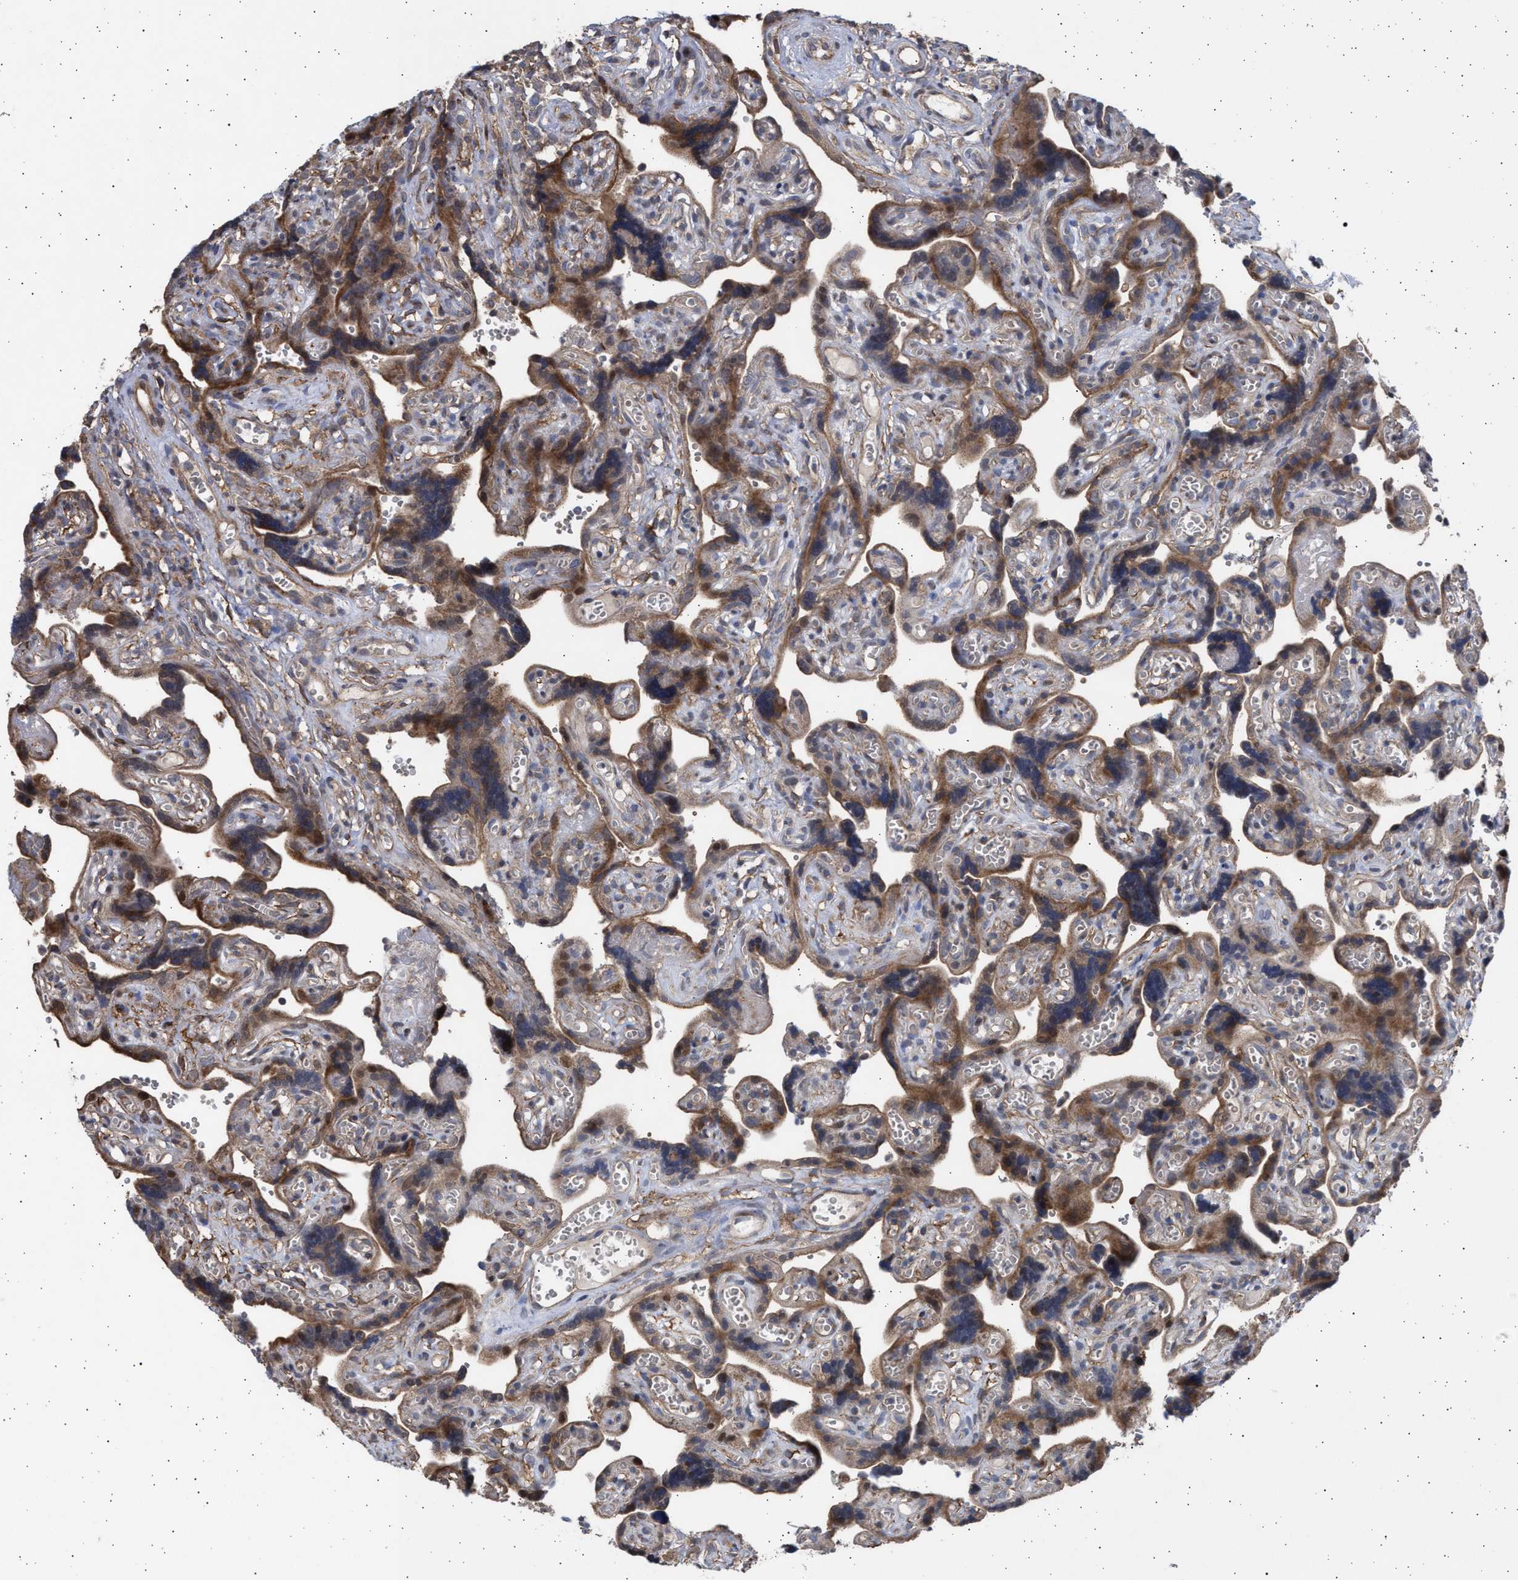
{"staining": {"intensity": "strong", "quantity": ">75%", "location": "cytoplasmic/membranous"}, "tissue": "placenta", "cell_type": "Decidual cells", "image_type": "normal", "snomed": [{"axis": "morphology", "description": "Normal tissue, NOS"}, {"axis": "topography", "description": "Placenta"}], "caption": "DAB (3,3'-diaminobenzidine) immunohistochemical staining of unremarkable human placenta reveals strong cytoplasmic/membranous protein positivity in about >75% of decidual cells.", "gene": "TTC19", "patient": {"sex": "female", "age": 30}}